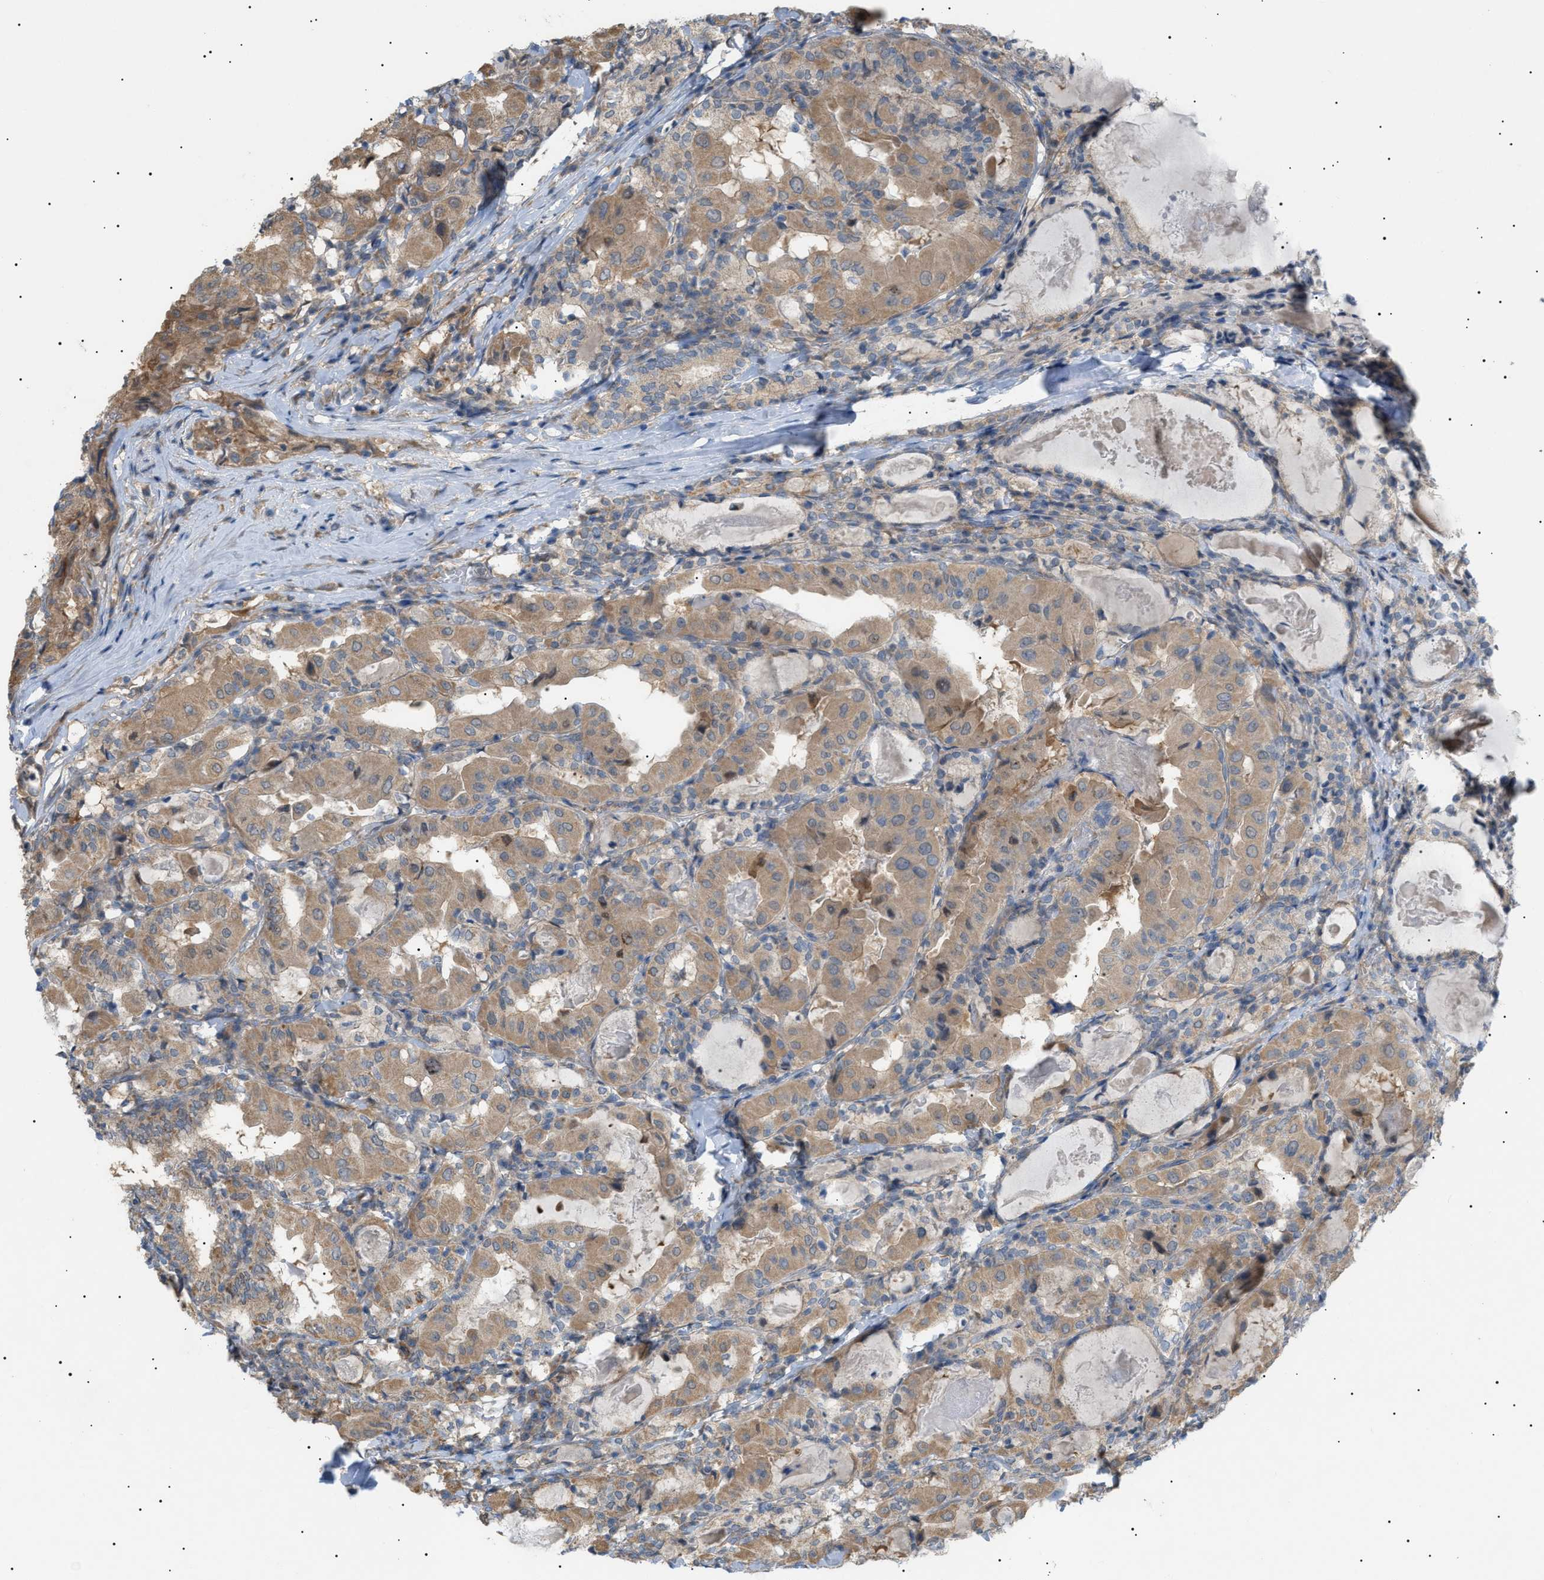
{"staining": {"intensity": "moderate", "quantity": ">75%", "location": "cytoplasmic/membranous"}, "tissue": "thyroid cancer", "cell_type": "Tumor cells", "image_type": "cancer", "snomed": [{"axis": "morphology", "description": "Papillary adenocarcinoma, NOS"}, {"axis": "topography", "description": "Thyroid gland"}], "caption": "Thyroid cancer (papillary adenocarcinoma) was stained to show a protein in brown. There is medium levels of moderate cytoplasmic/membranous positivity in approximately >75% of tumor cells.", "gene": "IRS2", "patient": {"sex": "female", "age": 42}}